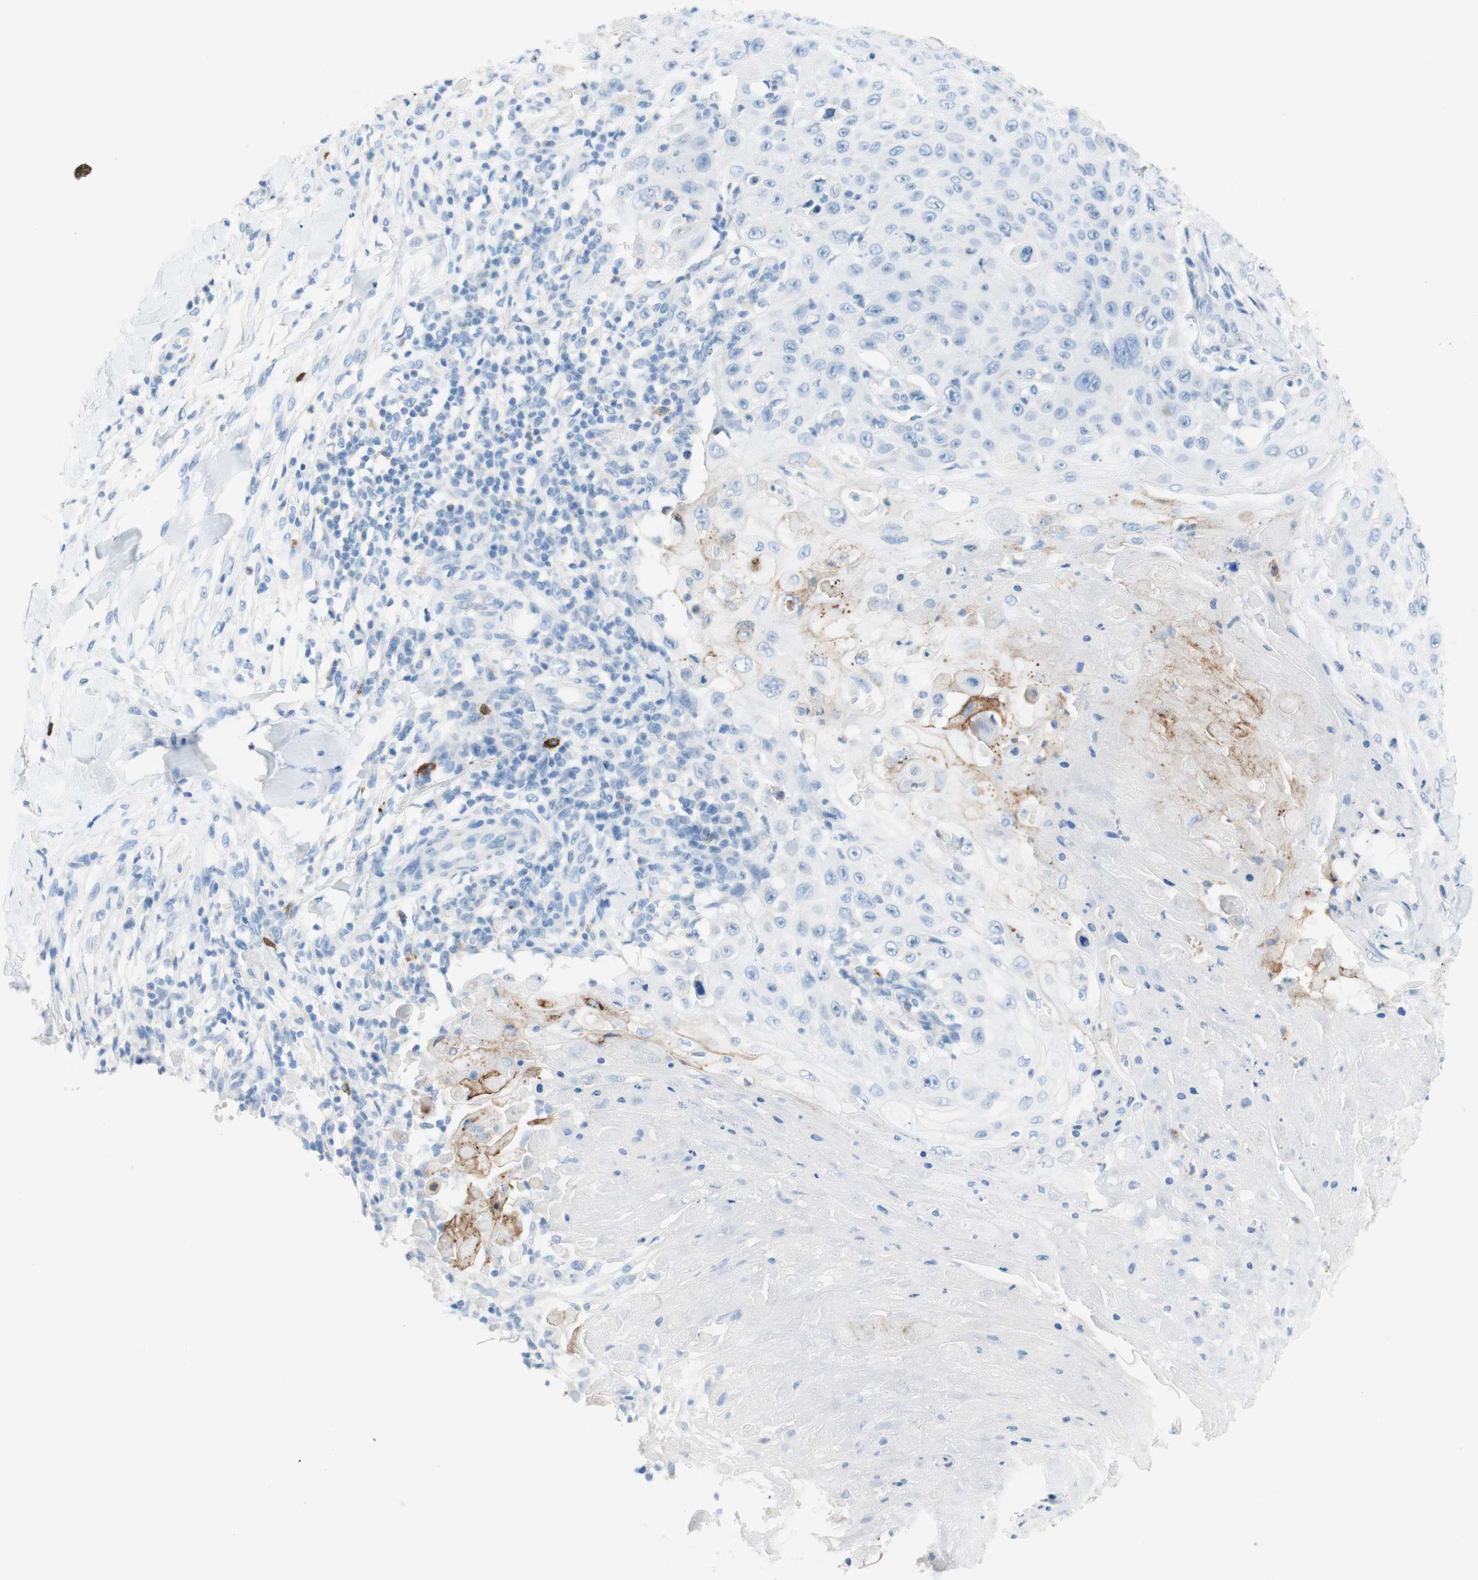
{"staining": {"intensity": "weak", "quantity": "<25%", "location": "cytoplasmic/membranous"}, "tissue": "skin cancer", "cell_type": "Tumor cells", "image_type": "cancer", "snomed": [{"axis": "morphology", "description": "Squamous cell carcinoma, NOS"}, {"axis": "topography", "description": "Skin"}], "caption": "An image of squamous cell carcinoma (skin) stained for a protein demonstrates no brown staining in tumor cells.", "gene": "CEACAM1", "patient": {"sex": "male", "age": 86}}